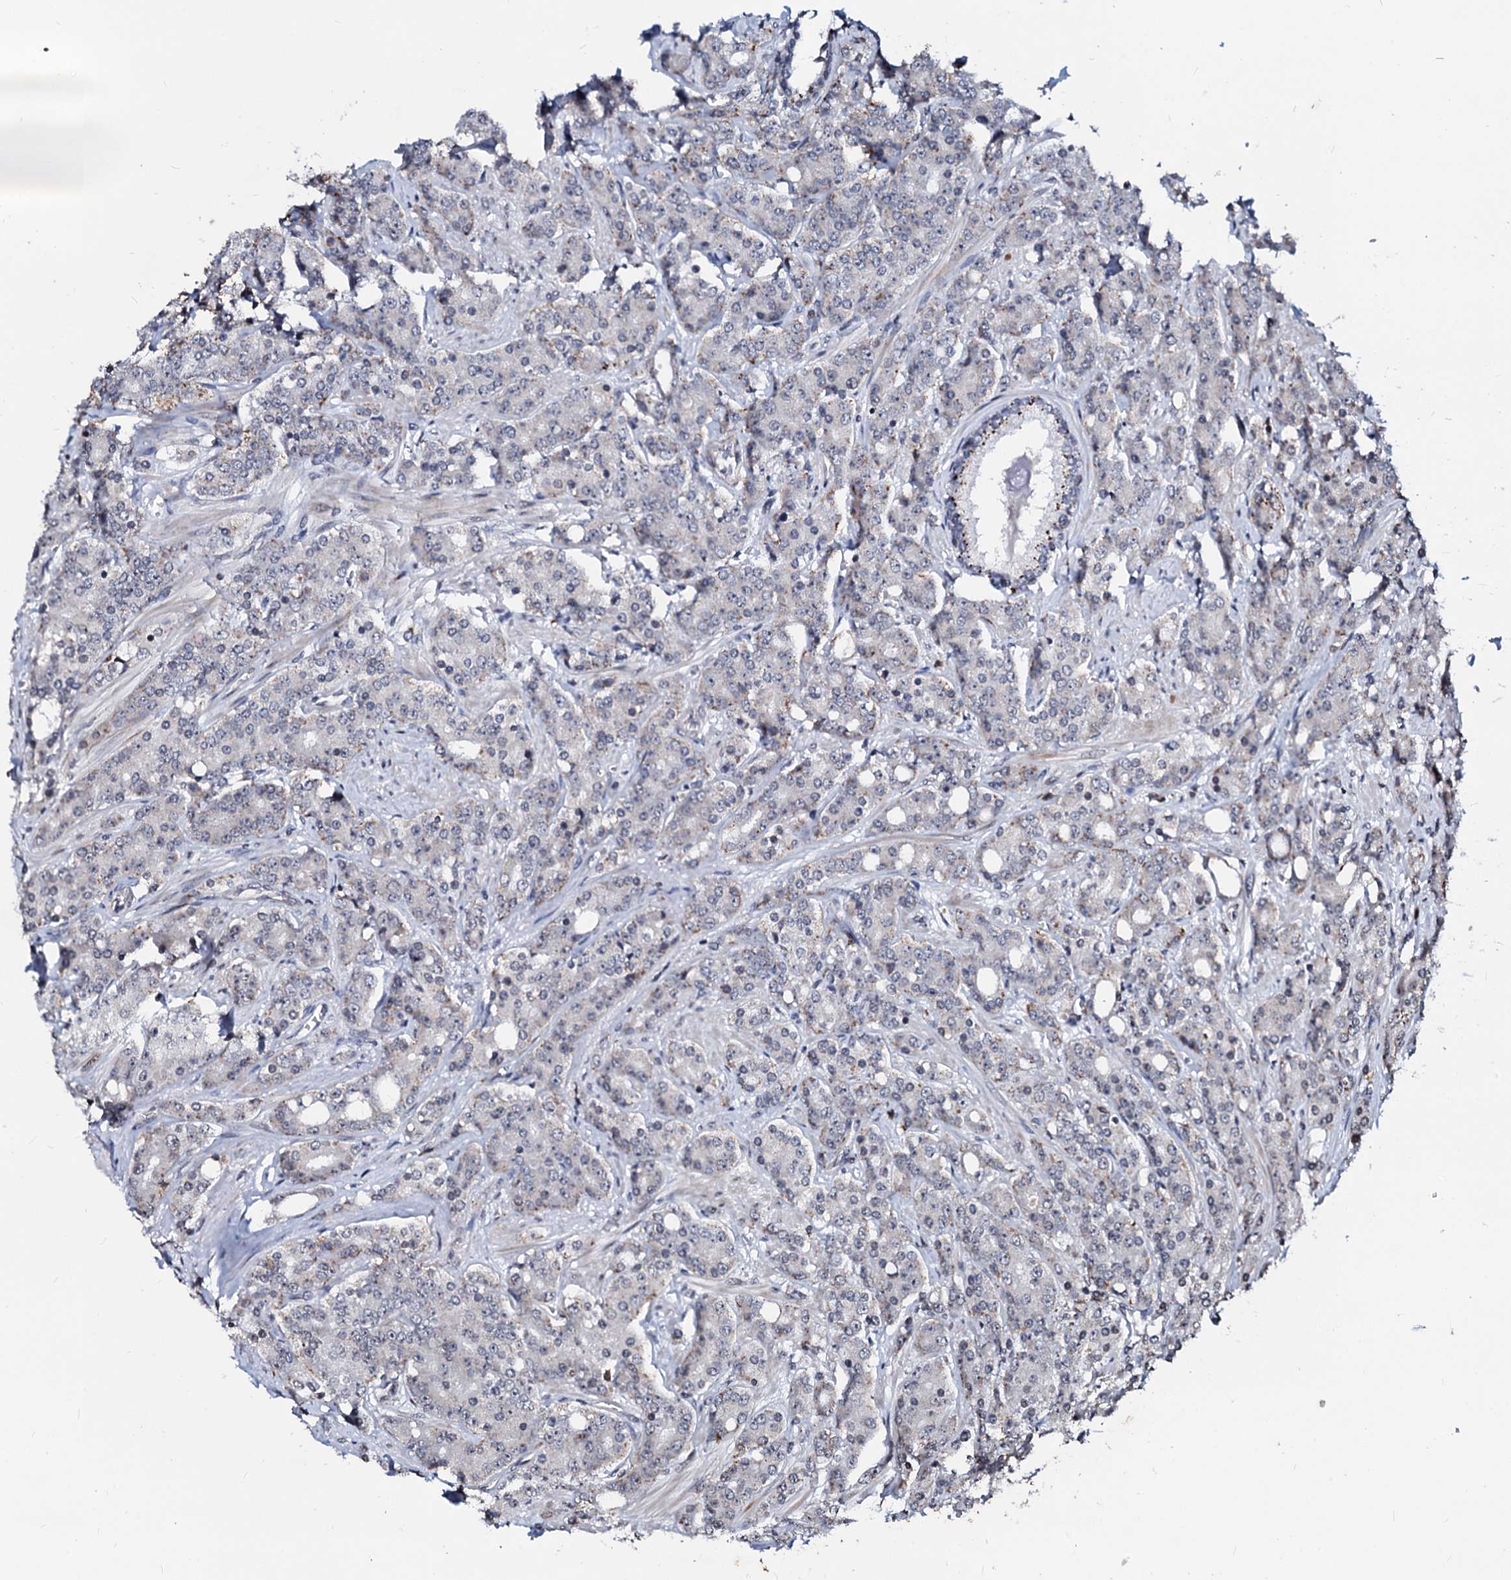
{"staining": {"intensity": "negative", "quantity": "none", "location": "none"}, "tissue": "prostate cancer", "cell_type": "Tumor cells", "image_type": "cancer", "snomed": [{"axis": "morphology", "description": "Adenocarcinoma, High grade"}, {"axis": "topography", "description": "Prostate"}], "caption": "Tumor cells show no significant expression in prostate cancer (adenocarcinoma (high-grade)). (Brightfield microscopy of DAB IHC at high magnification).", "gene": "LSM11", "patient": {"sex": "male", "age": 62}}